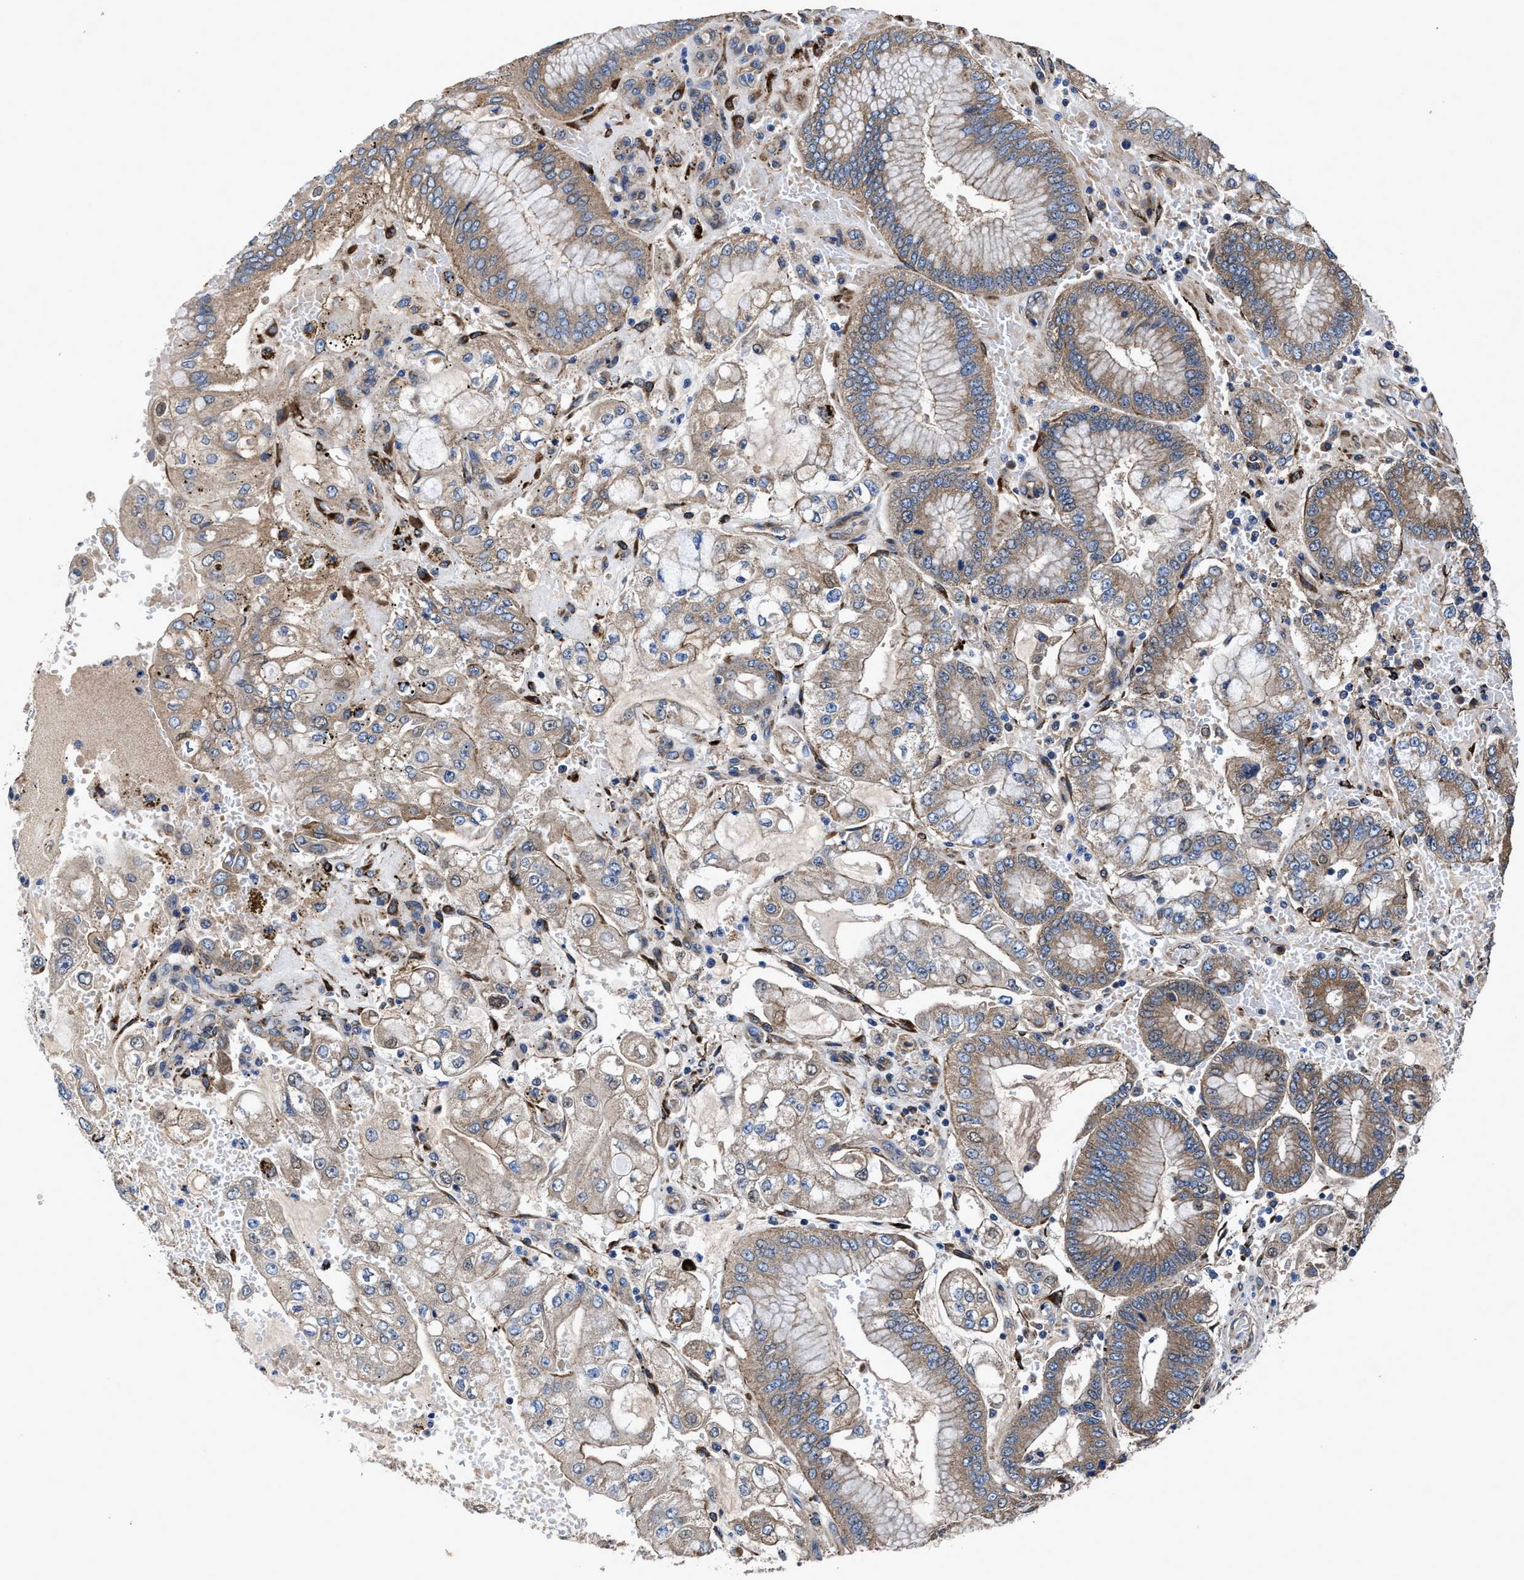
{"staining": {"intensity": "moderate", "quantity": "25%-75%", "location": "cytoplasmic/membranous"}, "tissue": "stomach cancer", "cell_type": "Tumor cells", "image_type": "cancer", "snomed": [{"axis": "morphology", "description": "Adenocarcinoma, NOS"}, {"axis": "topography", "description": "Stomach"}], "caption": "The image reveals immunohistochemical staining of stomach cancer (adenocarcinoma). There is moderate cytoplasmic/membranous positivity is appreciated in approximately 25%-75% of tumor cells. (brown staining indicates protein expression, while blue staining denotes nuclei).", "gene": "IDNK", "patient": {"sex": "male", "age": 76}}